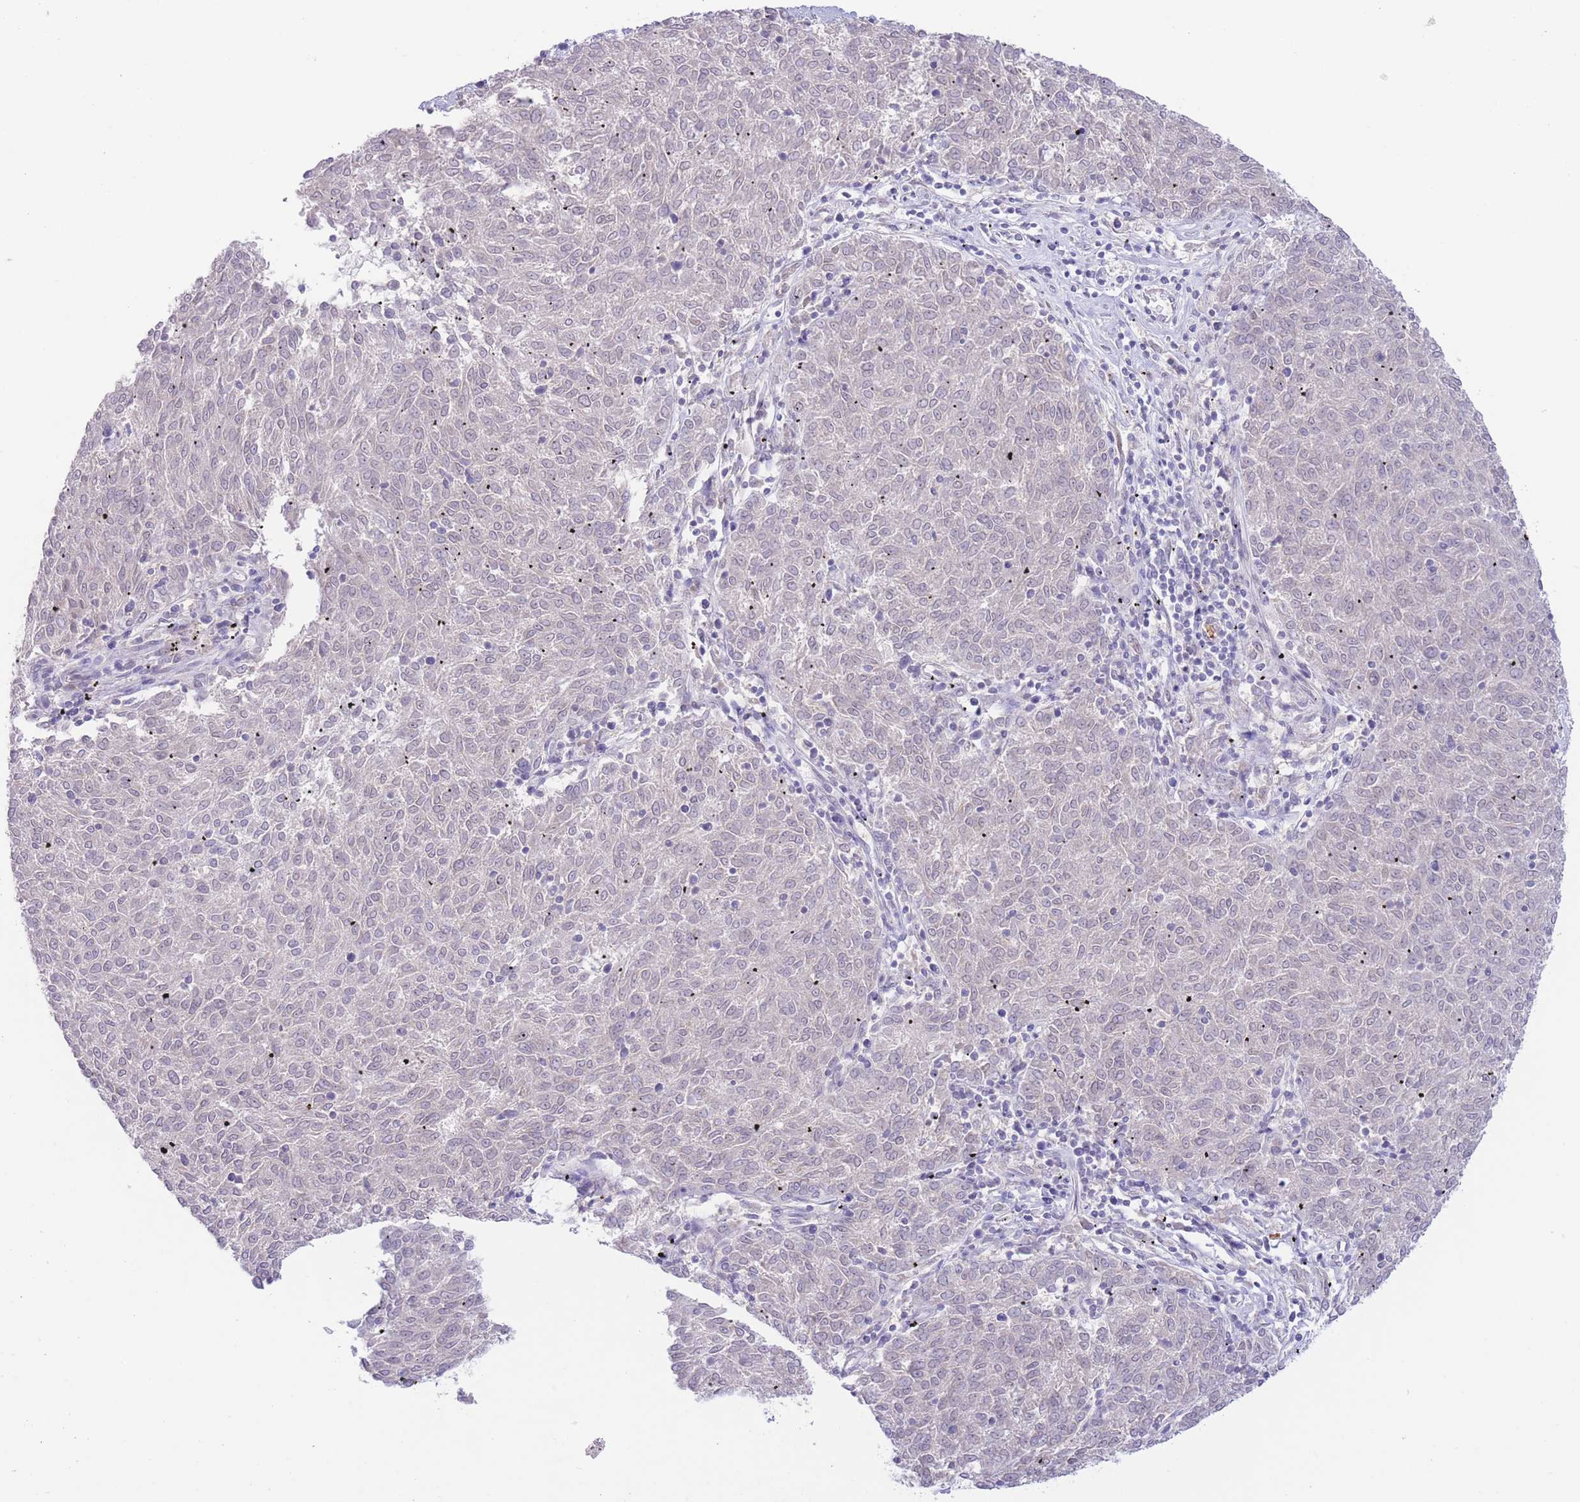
{"staining": {"intensity": "negative", "quantity": "none", "location": "none"}, "tissue": "melanoma", "cell_type": "Tumor cells", "image_type": "cancer", "snomed": [{"axis": "morphology", "description": "Malignant melanoma, NOS"}, {"axis": "topography", "description": "Skin"}], "caption": "Immunohistochemical staining of melanoma shows no significant staining in tumor cells.", "gene": "LCLAT1", "patient": {"sex": "female", "age": 72}}